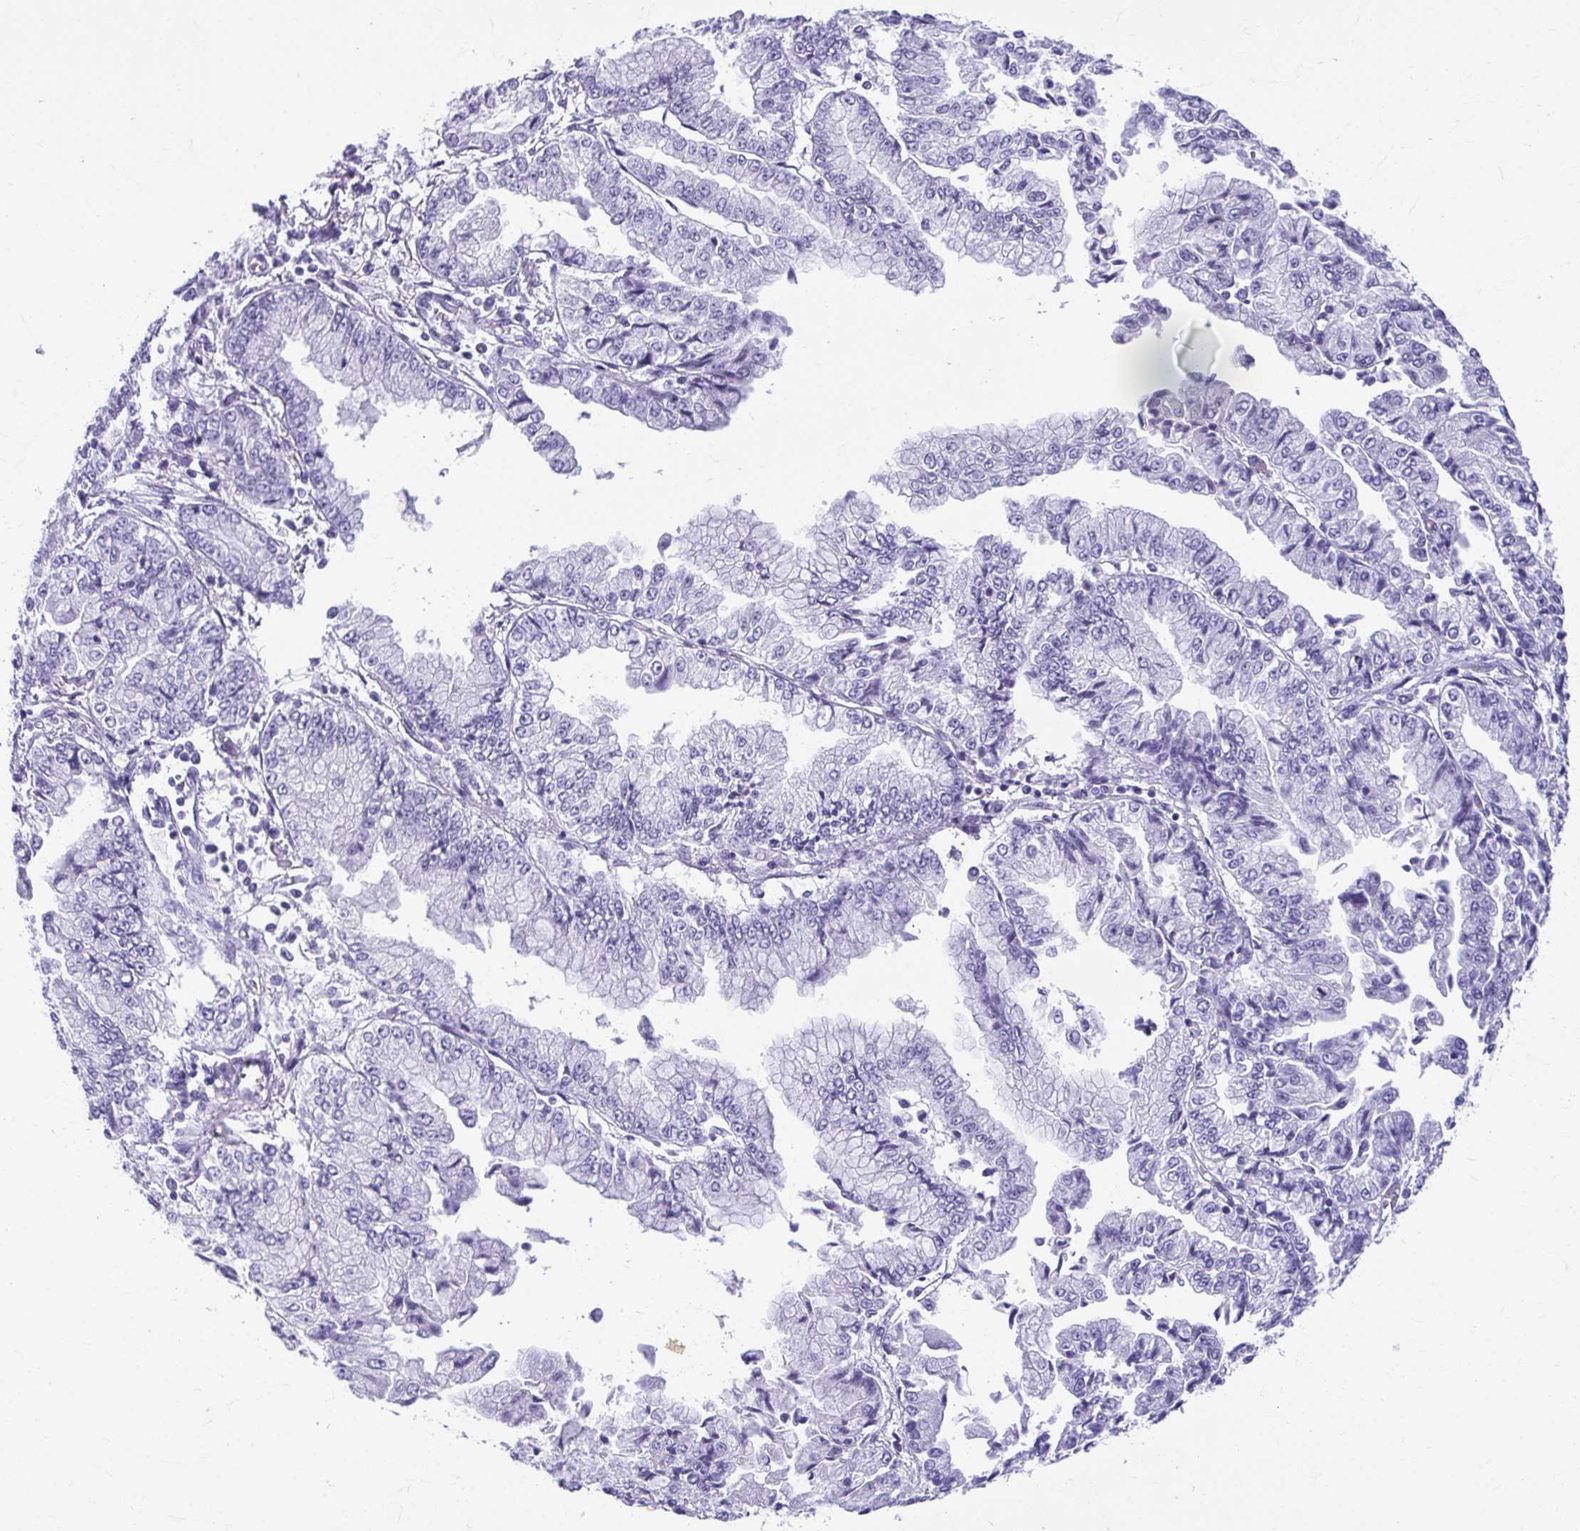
{"staining": {"intensity": "negative", "quantity": "none", "location": "none"}, "tissue": "stomach cancer", "cell_type": "Tumor cells", "image_type": "cancer", "snomed": [{"axis": "morphology", "description": "Adenocarcinoma, NOS"}, {"axis": "topography", "description": "Stomach, upper"}], "caption": "An IHC histopathology image of stomach cancer is shown. There is no staining in tumor cells of stomach cancer.", "gene": "TCEAL3", "patient": {"sex": "female", "age": 74}}